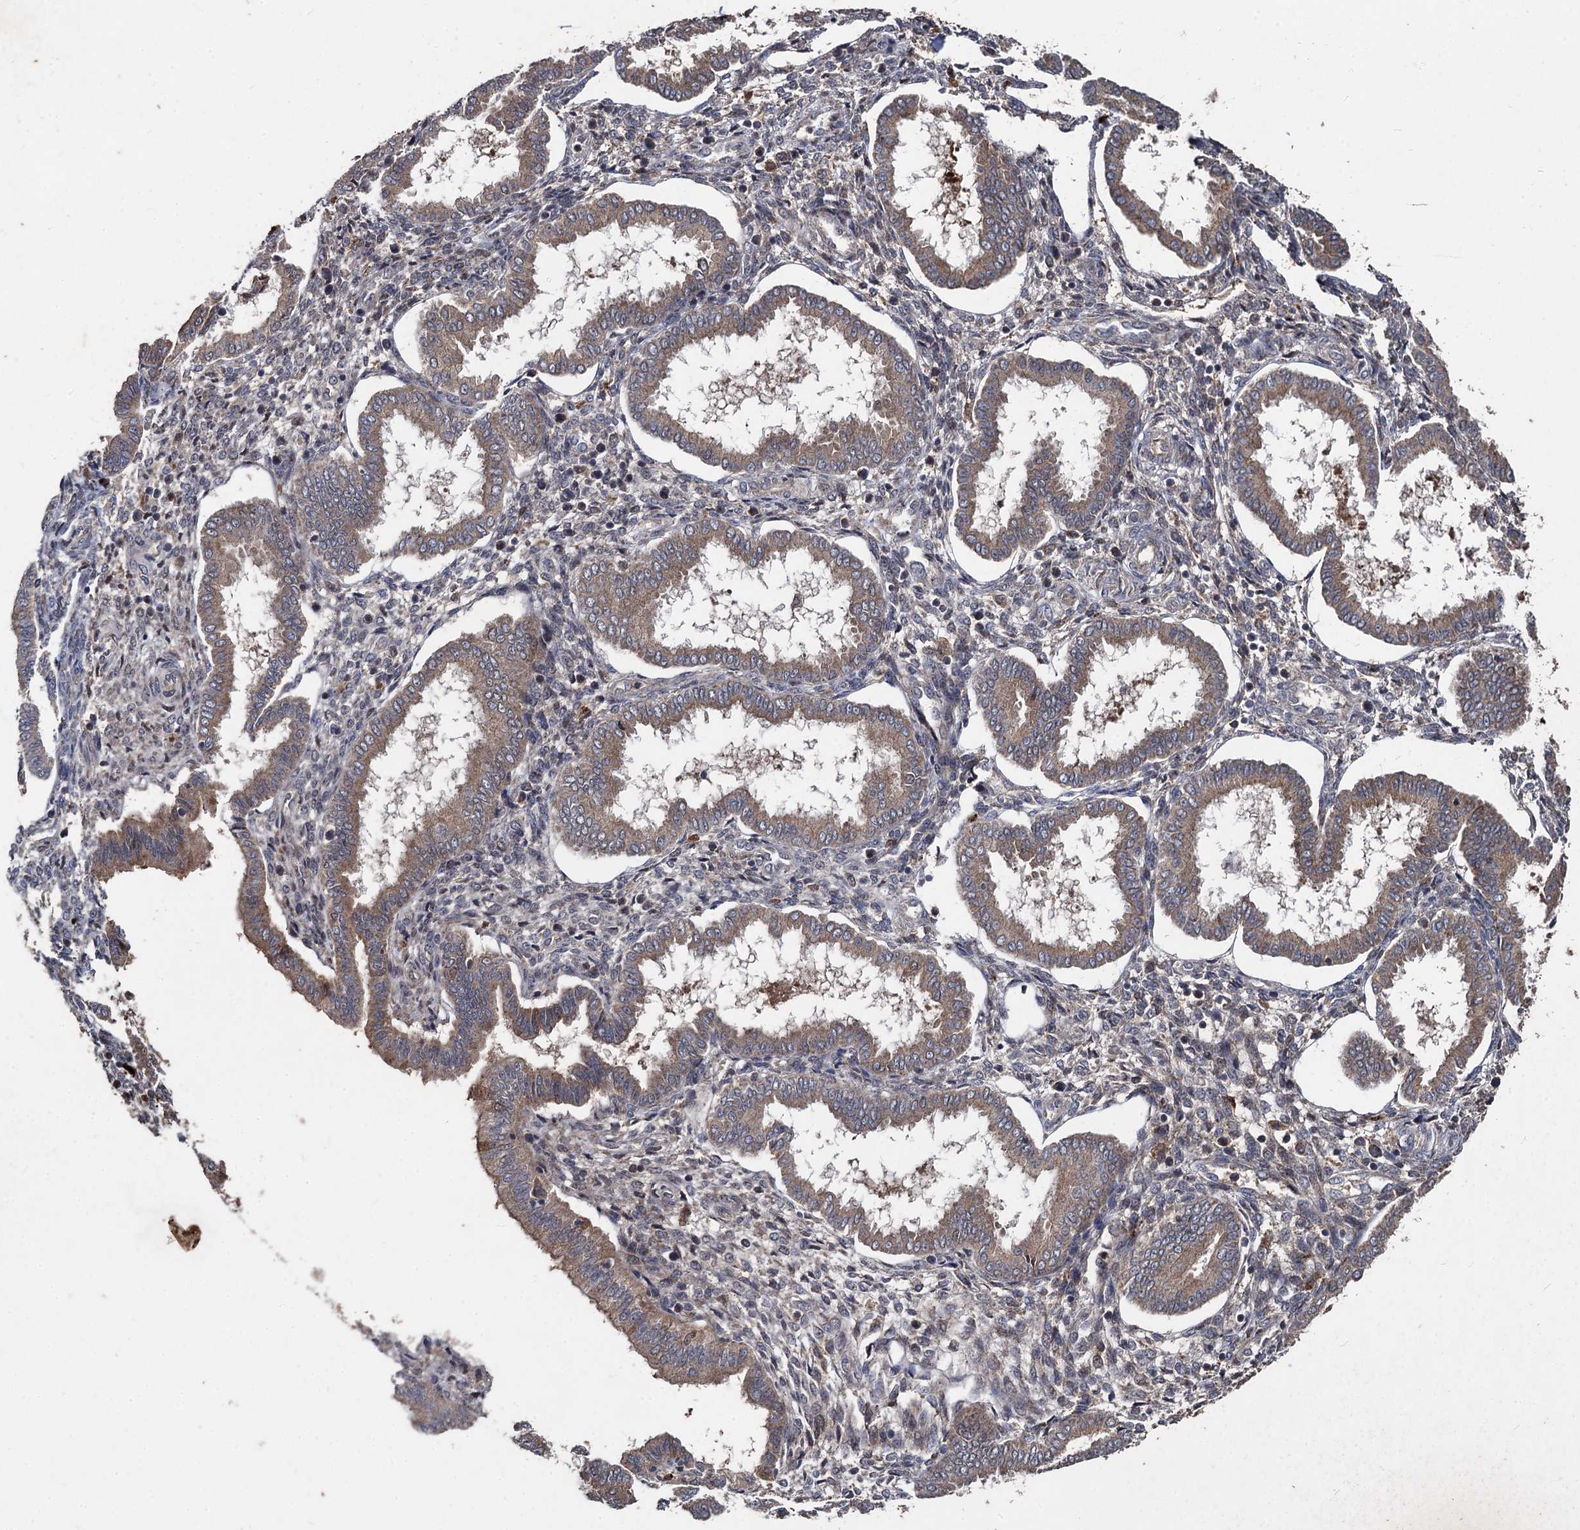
{"staining": {"intensity": "weak", "quantity": "<25%", "location": "cytoplasmic/membranous"}, "tissue": "endometrium", "cell_type": "Cells in endometrial stroma", "image_type": "normal", "snomed": [{"axis": "morphology", "description": "Normal tissue, NOS"}, {"axis": "topography", "description": "Endometrium"}], "caption": "IHC image of normal endometrium: human endometrium stained with DAB shows no significant protein staining in cells in endometrial stroma.", "gene": "BCL2L2", "patient": {"sex": "female", "age": 24}}